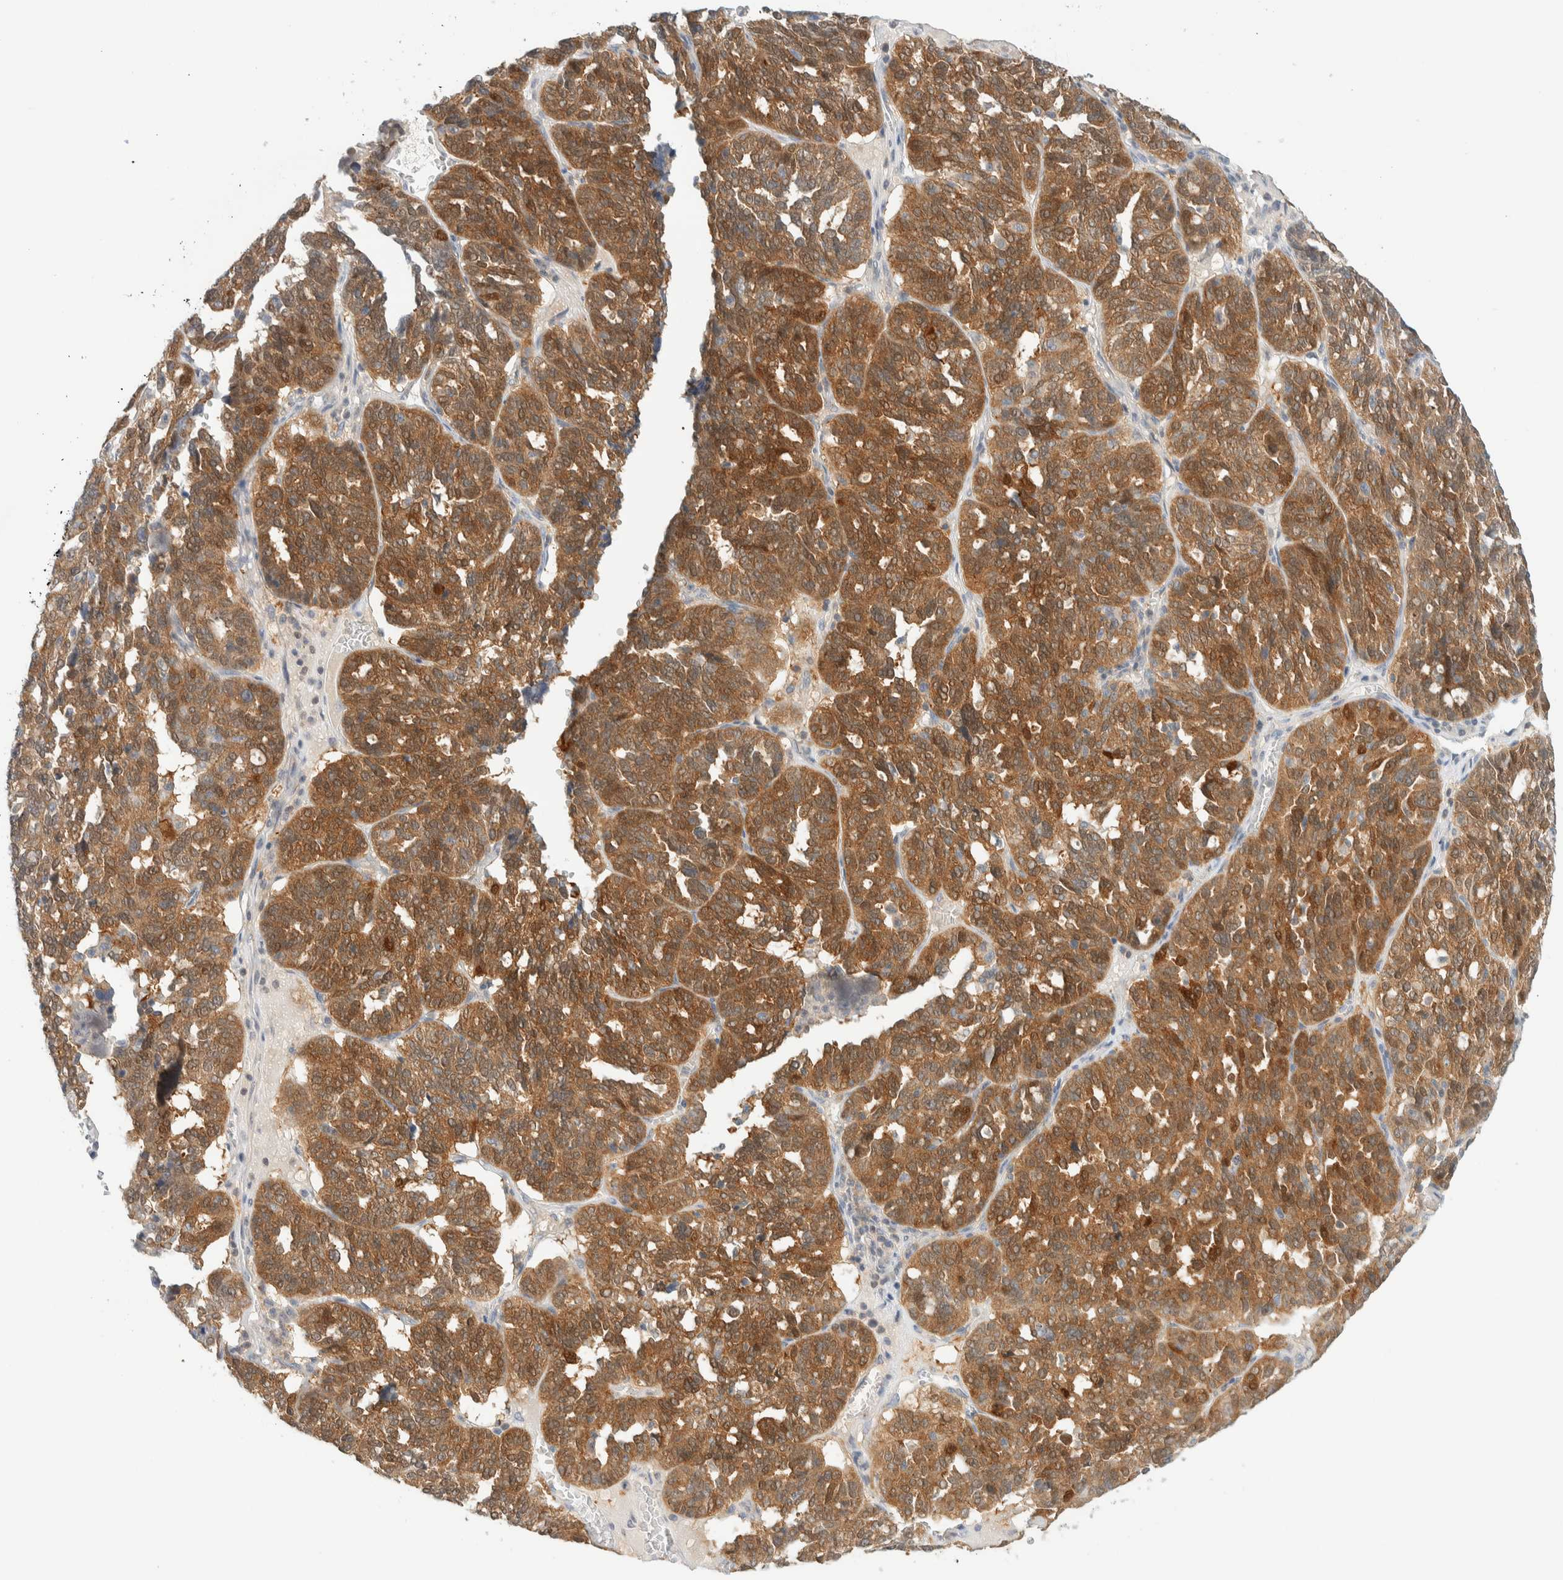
{"staining": {"intensity": "moderate", "quantity": ">75%", "location": "cytoplasmic/membranous"}, "tissue": "ovarian cancer", "cell_type": "Tumor cells", "image_type": "cancer", "snomed": [{"axis": "morphology", "description": "Cystadenocarcinoma, serous, NOS"}, {"axis": "topography", "description": "Ovary"}], "caption": "There is medium levels of moderate cytoplasmic/membranous staining in tumor cells of ovarian cancer (serous cystadenocarcinoma), as demonstrated by immunohistochemical staining (brown color).", "gene": "PCYT2", "patient": {"sex": "female", "age": 59}}